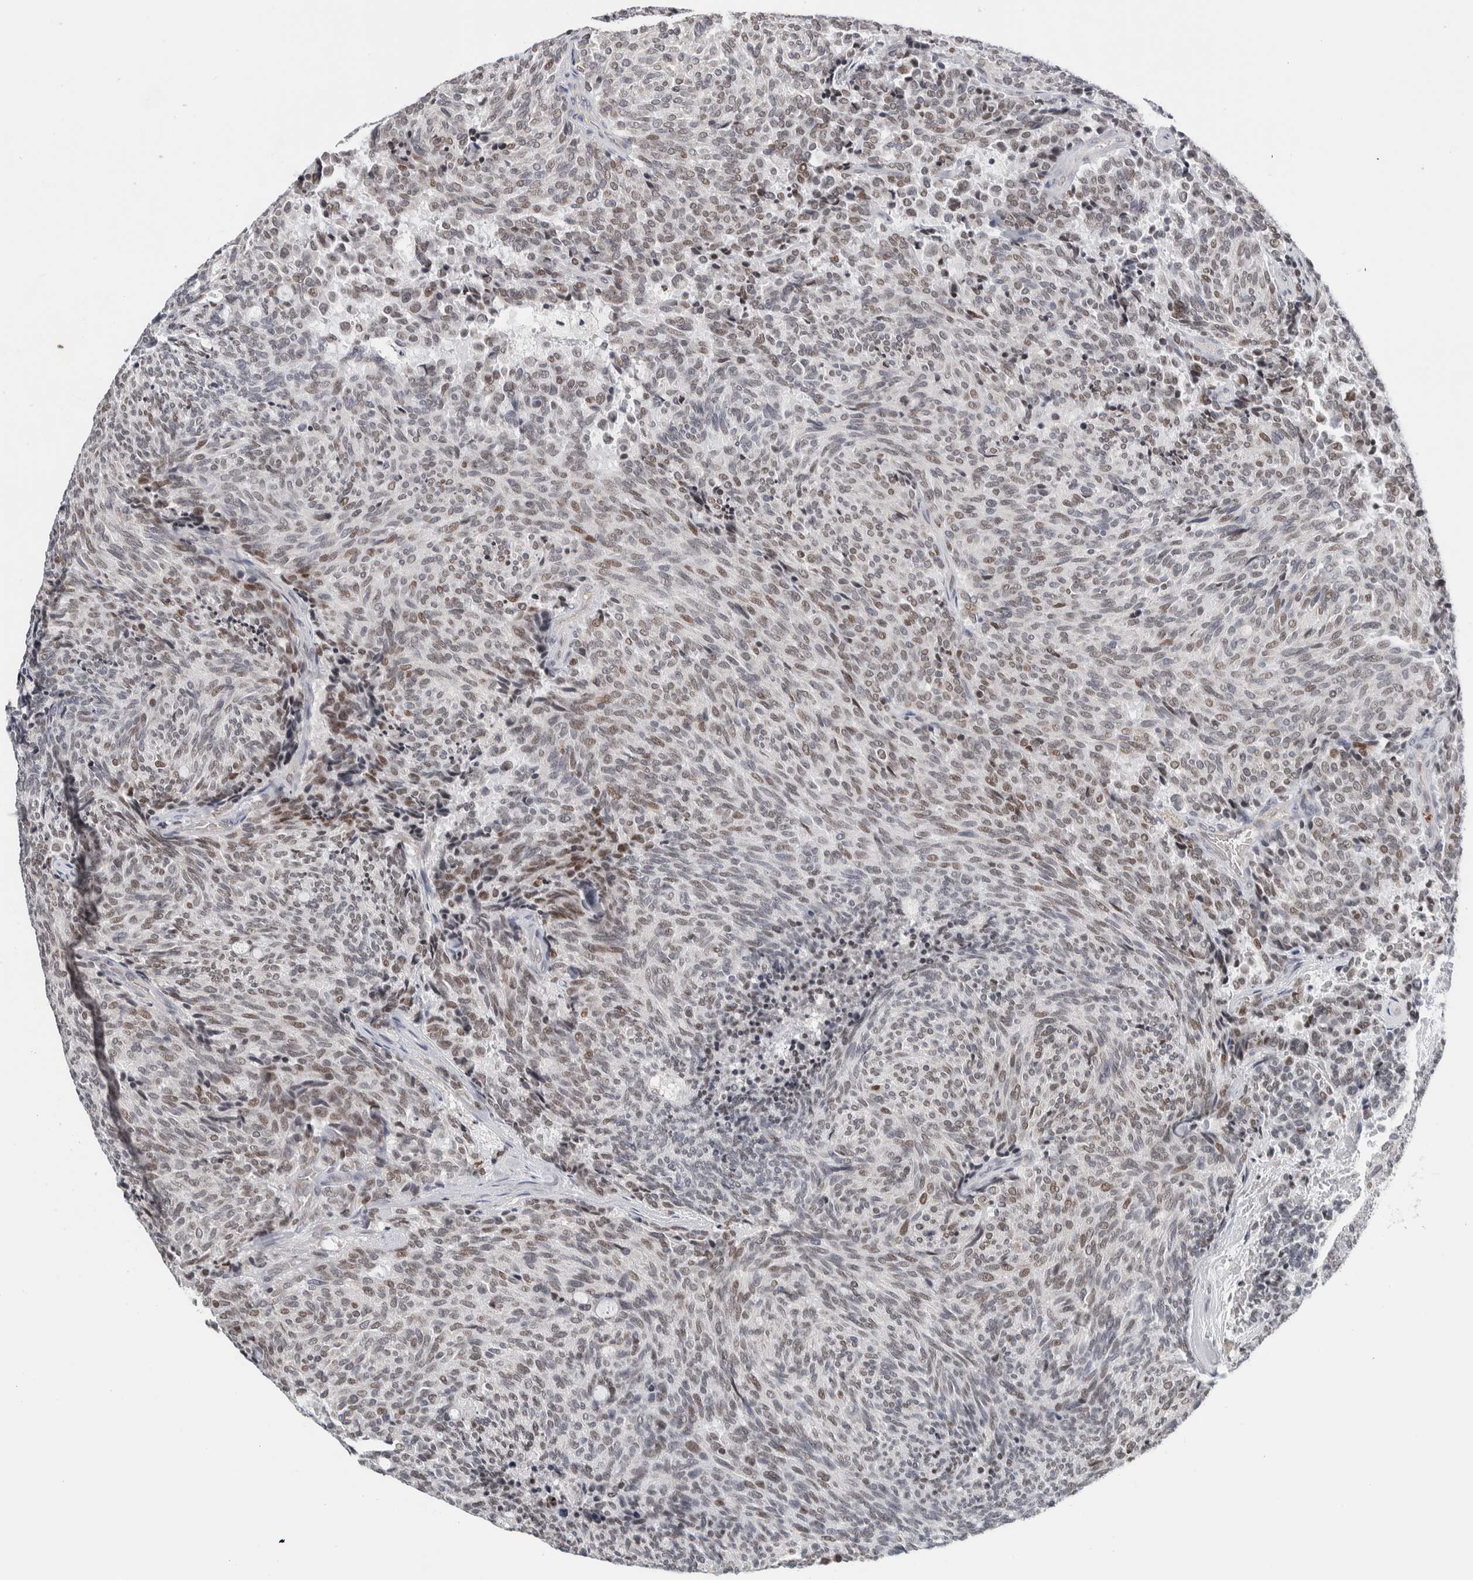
{"staining": {"intensity": "moderate", "quantity": "25%-75%", "location": "nuclear"}, "tissue": "carcinoid", "cell_type": "Tumor cells", "image_type": "cancer", "snomed": [{"axis": "morphology", "description": "Carcinoid, malignant, NOS"}, {"axis": "topography", "description": "Pancreas"}], "caption": "IHC (DAB (3,3'-diaminobenzidine)) staining of carcinoid displays moderate nuclear protein expression in approximately 25%-75% of tumor cells.", "gene": "NEUROD1", "patient": {"sex": "female", "age": 54}}